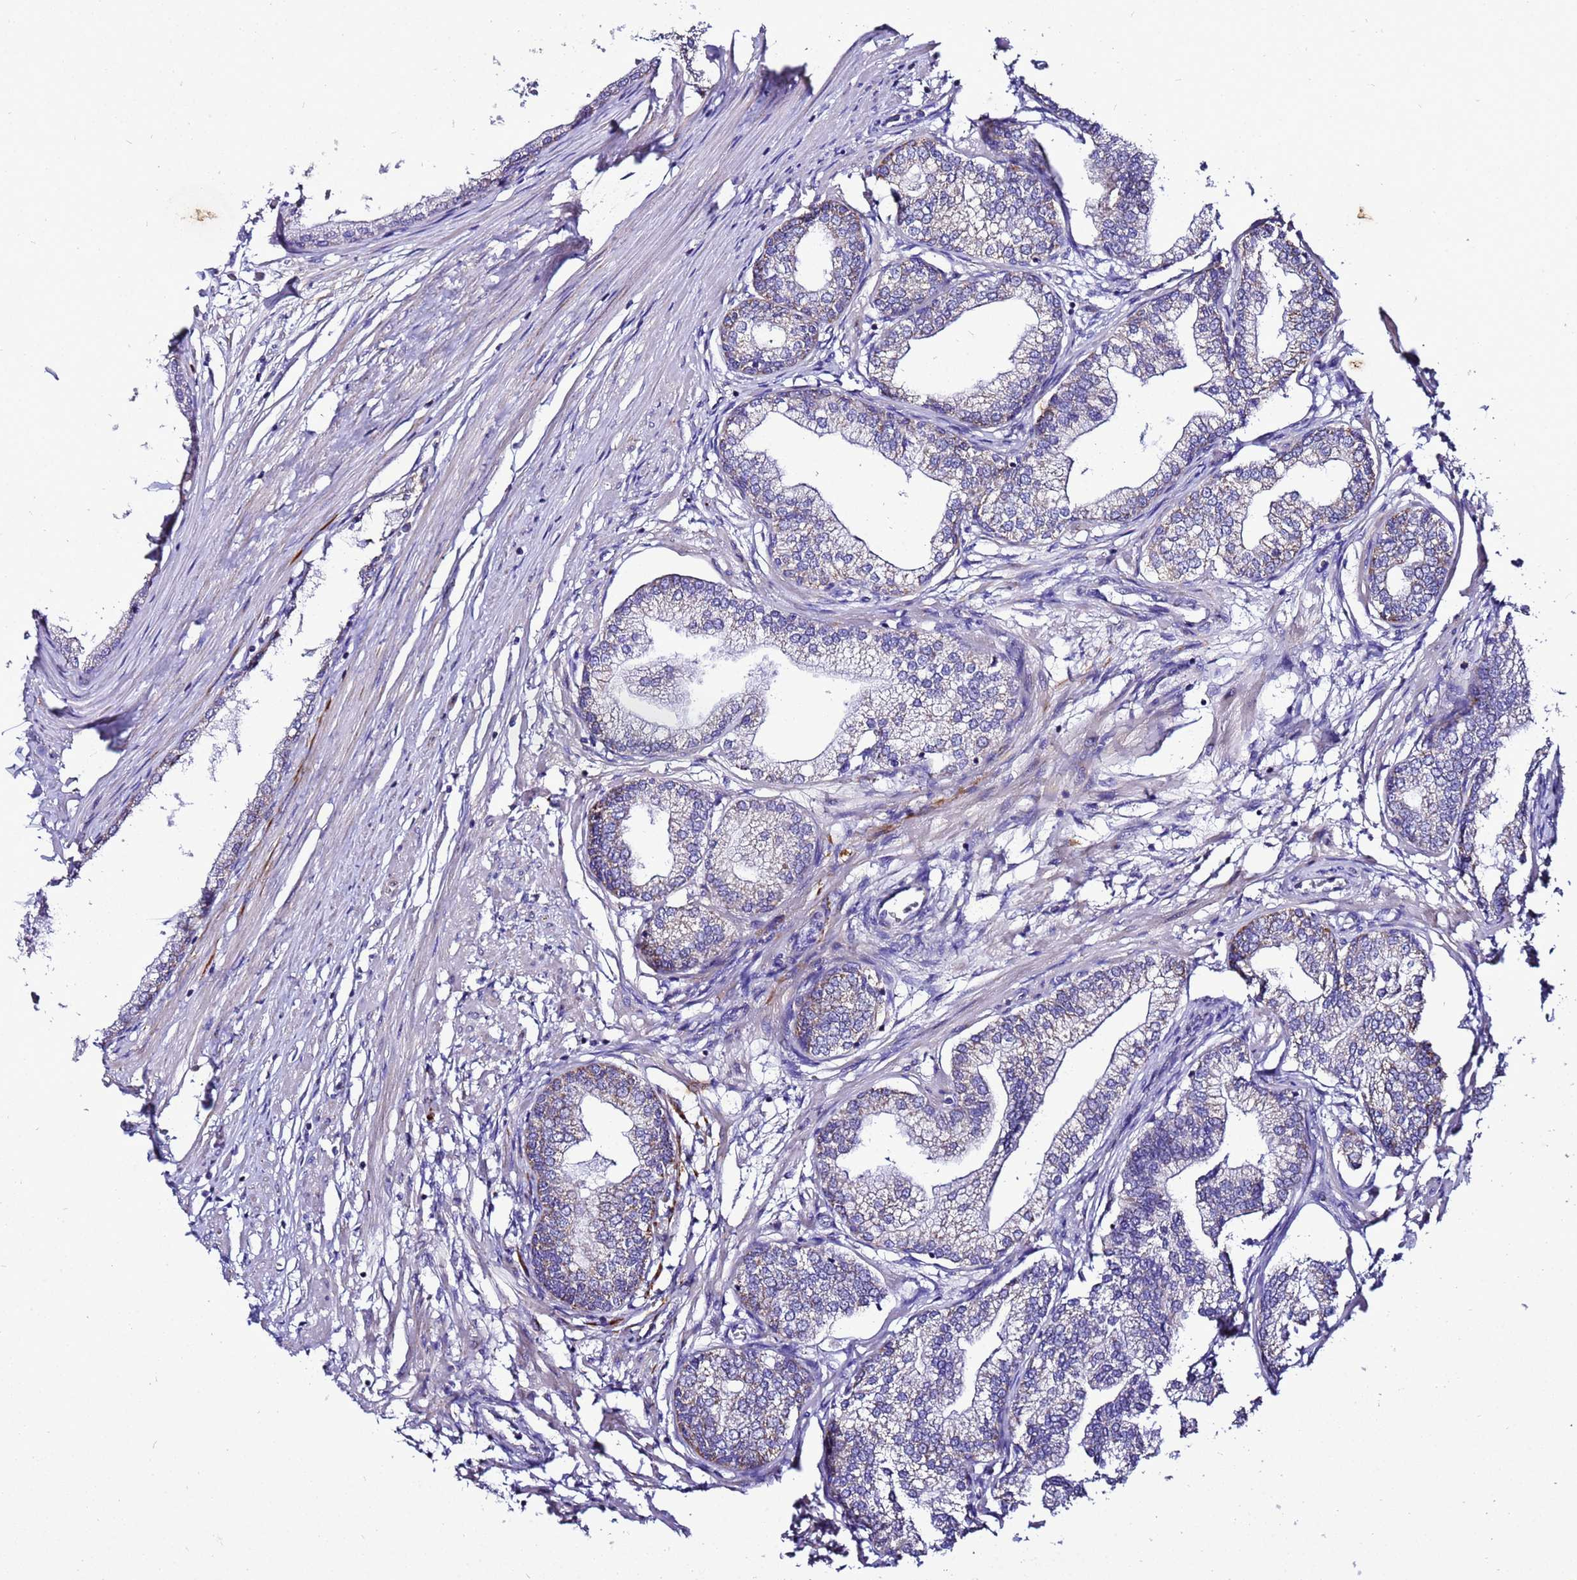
{"staining": {"intensity": "moderate", "quantity": "<25%", "location": "cytoplasmic/membranous"}, "tissue": "prostate", "cell_type": "Glandular cells", "image_type": "normal", "snomed": [{"axis": "morphology", "description": "Normal tissue, NOS"}, {"axis": "morphology", "description": "Urothelial carcinoma, Low grade"}, {"axis": "topography", "description": "Urinary bladder"}, {"axis": "topography", "description": "Prostate"}], "caption": "This photomicrograph exhibits IHC staining of unremarkable prostate, with low moderate cytoplasmic/membranous staining in about <25% of glandular cells.", "gene": "HIGD2A", "patient": {"sex": "male", "age": 60}}